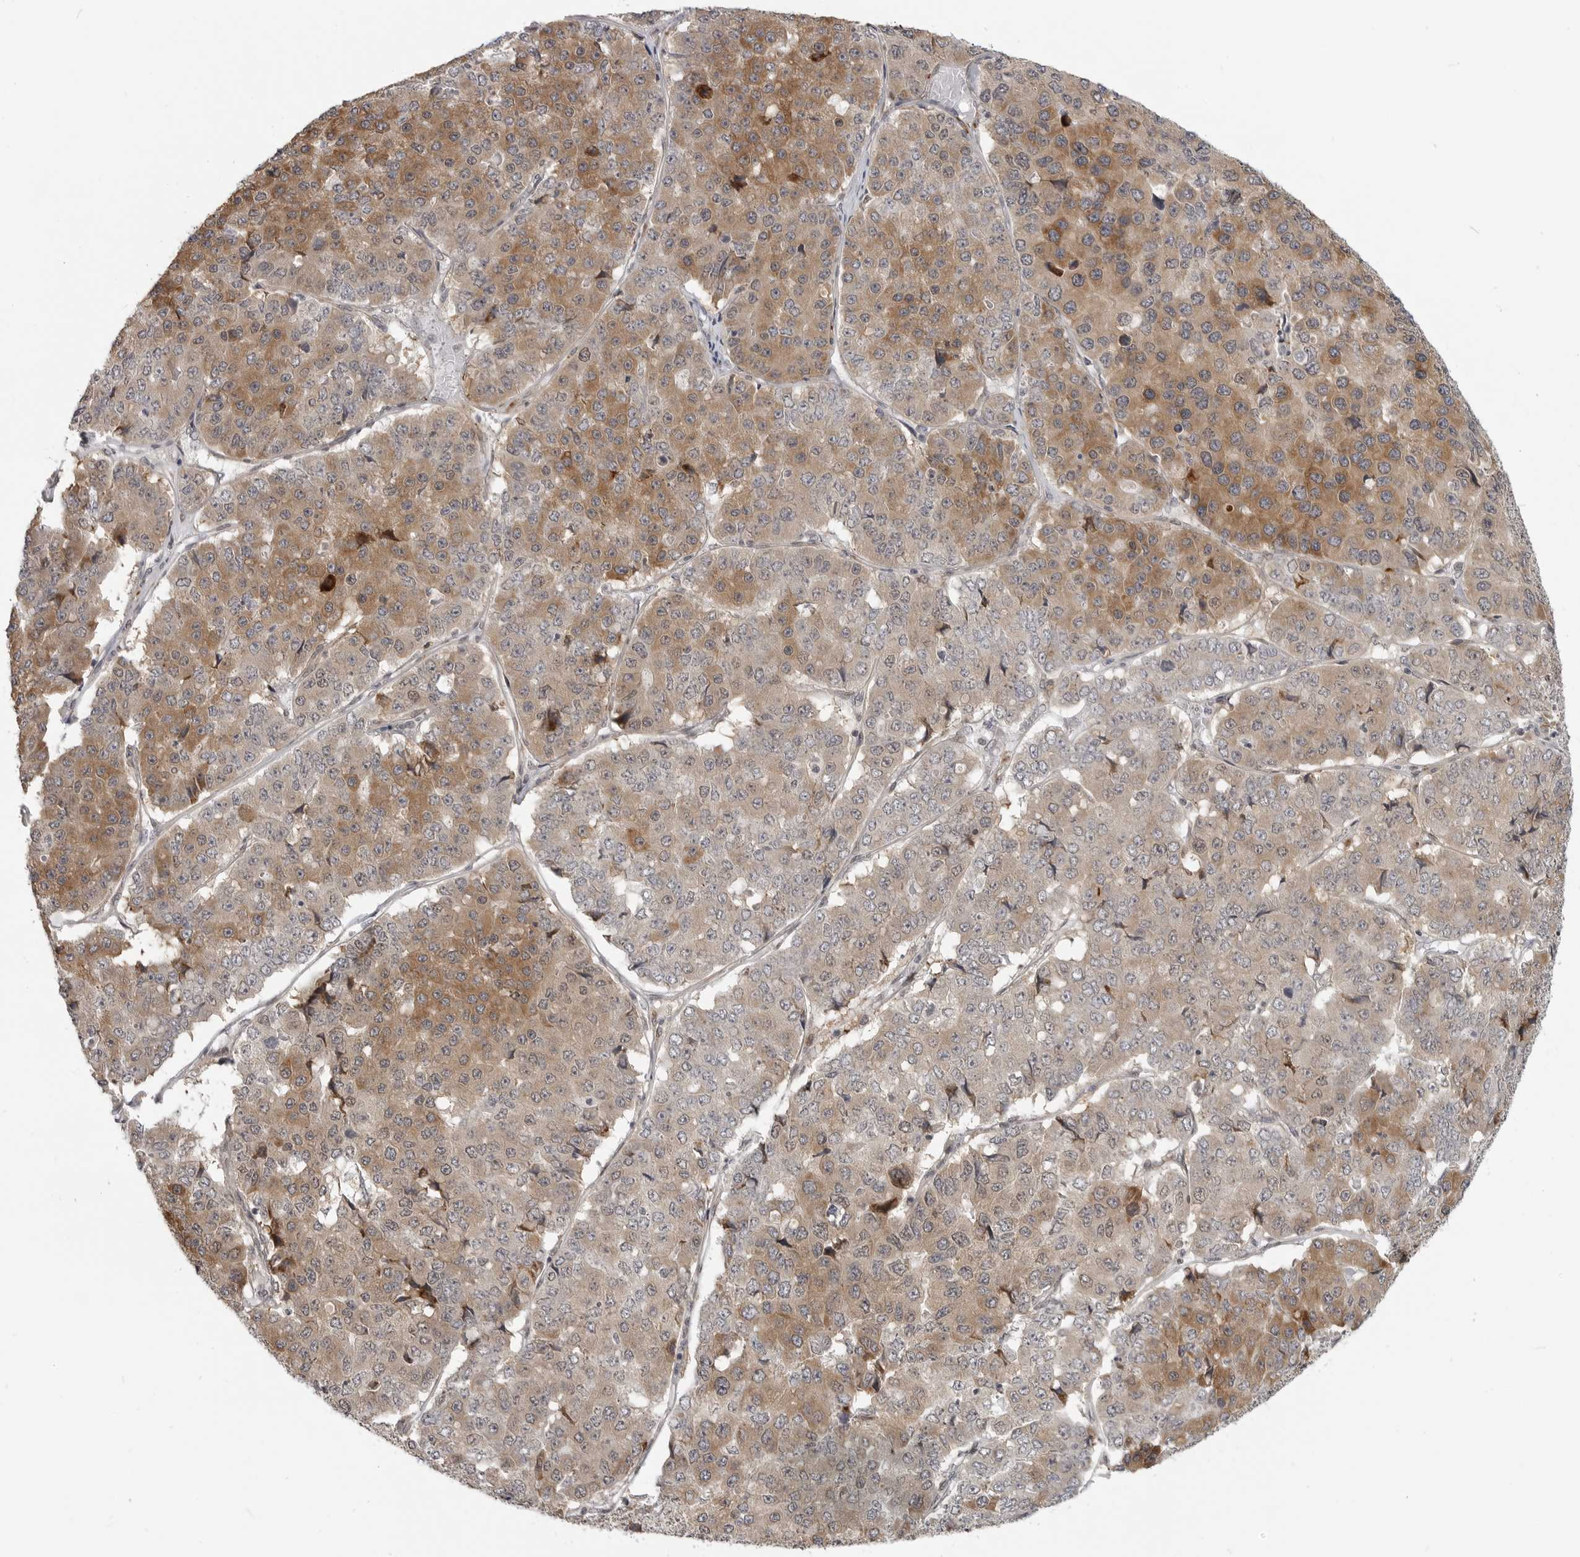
{"staining": {"intensity": "moderate", "quantity": "25%-75%", "location": "cytoplasmic/membranous"}, "tissue": "pancreatic cancer", "cell_type": "Tumor cells", "image_type": "cancer", "snomed": [{"axis": "morphology", "description": "Adenocarcinoma, NOS"}, {"axis": "topography", "description": "Pancreas"}], "caption": "An image showing moderate cytoplasmic/membranous staining in approximately 25%-75% of tumor cells in pancreatic cancer (adenocarcinoma), as visualized by brown immunohistochemical staining.", "gene": "CEP295NL", "patient": {"sex": "male", "age": 50}}